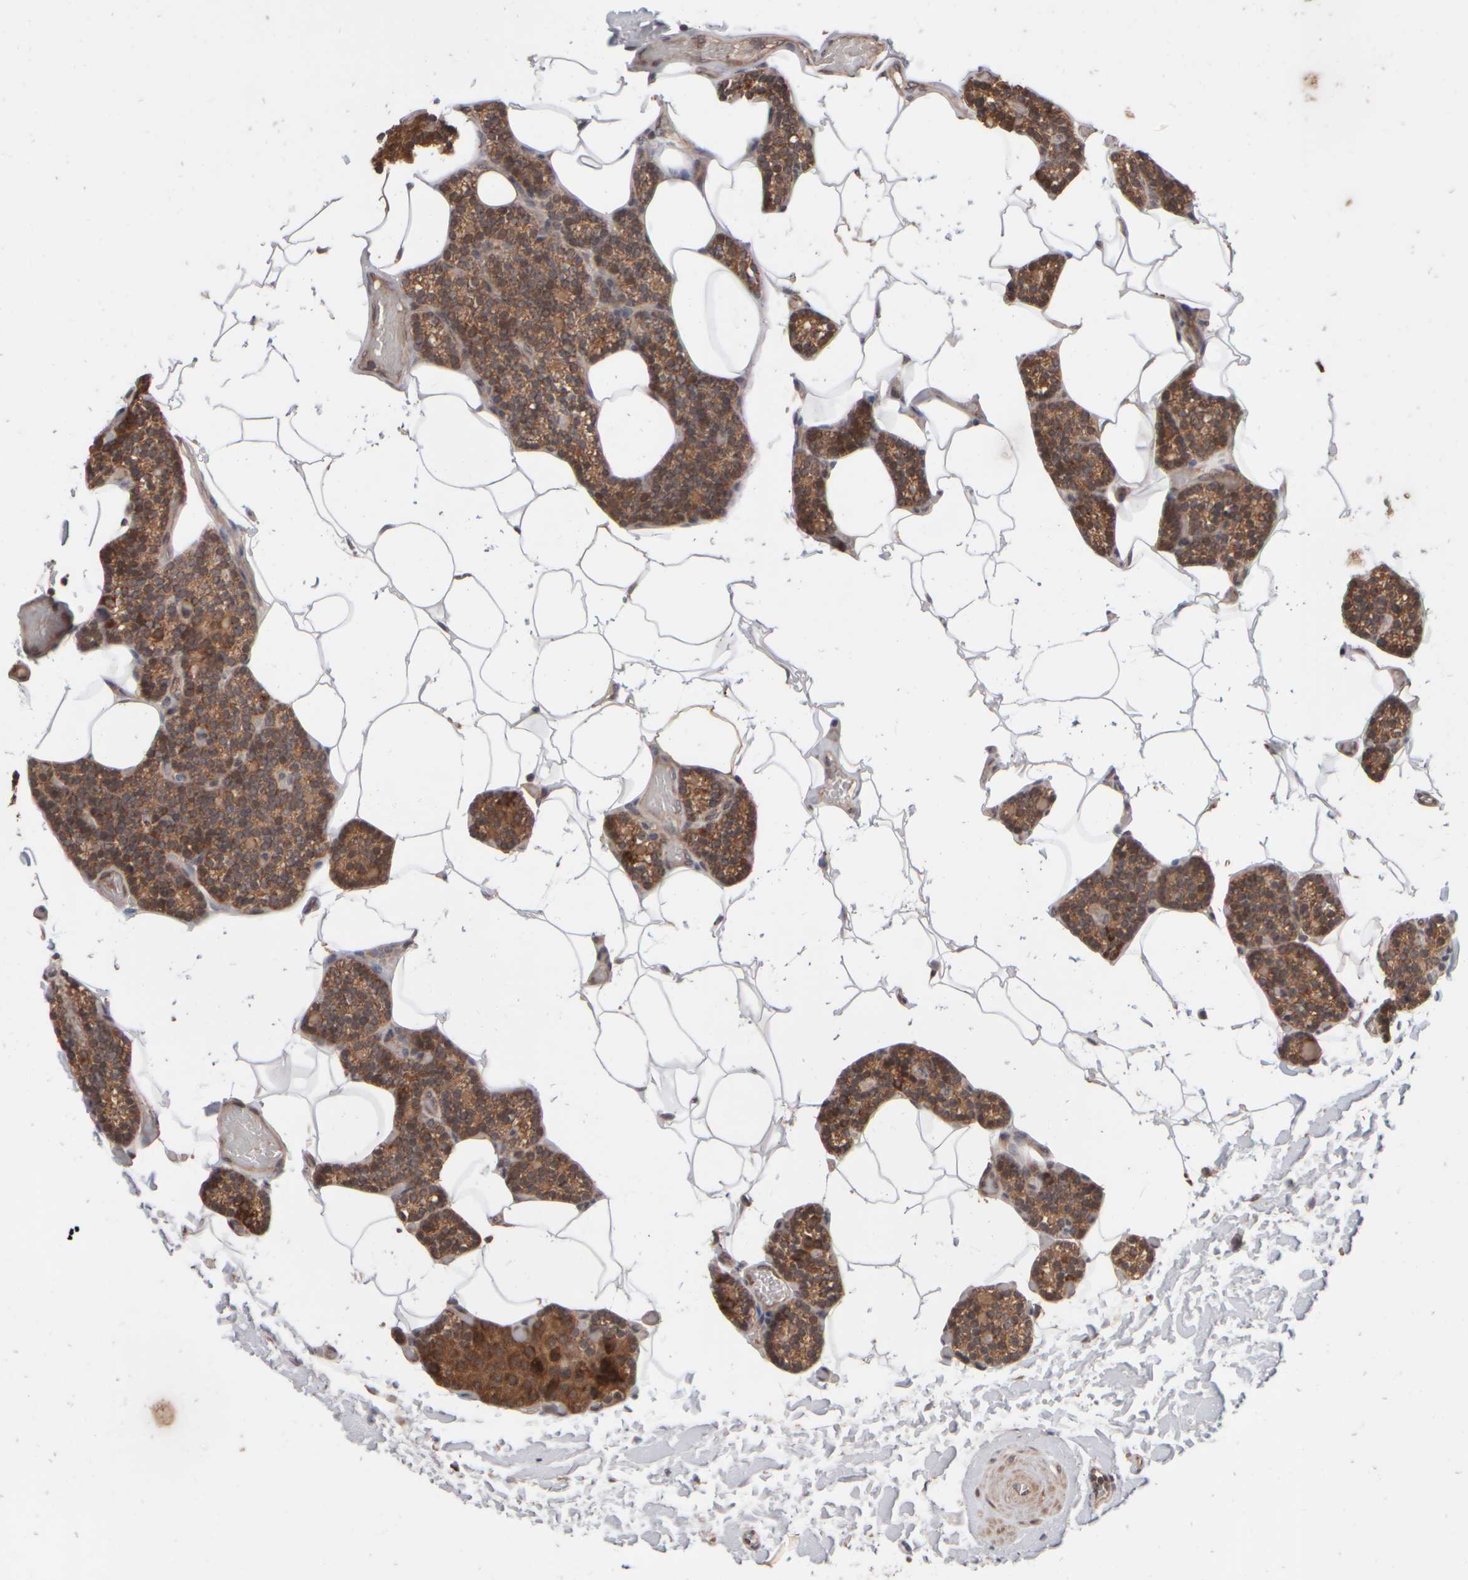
{"staining": {"intensity": "strong", "quantity": ">75%", "location": "cytoplasmic/membranous"}, "tissue": "parathyroid gland", "cell_type": "Glandular cells", "image_type": "normal", "snomed": [{"axis": "morphology", "description": "Normal tissue, NOS"}, {"axis": "topography", "description": "Parathyroid gland"}], "caption": "This micrograph demonstrates immunohistochemistry (IHC) staining of unremarkable parathyroid gland, with high strong cytoplasmic/membranous positivity in about >75% of glandular cells.", "gene": "ABHD11", "patient": {"sex": "male", "age": 52}}